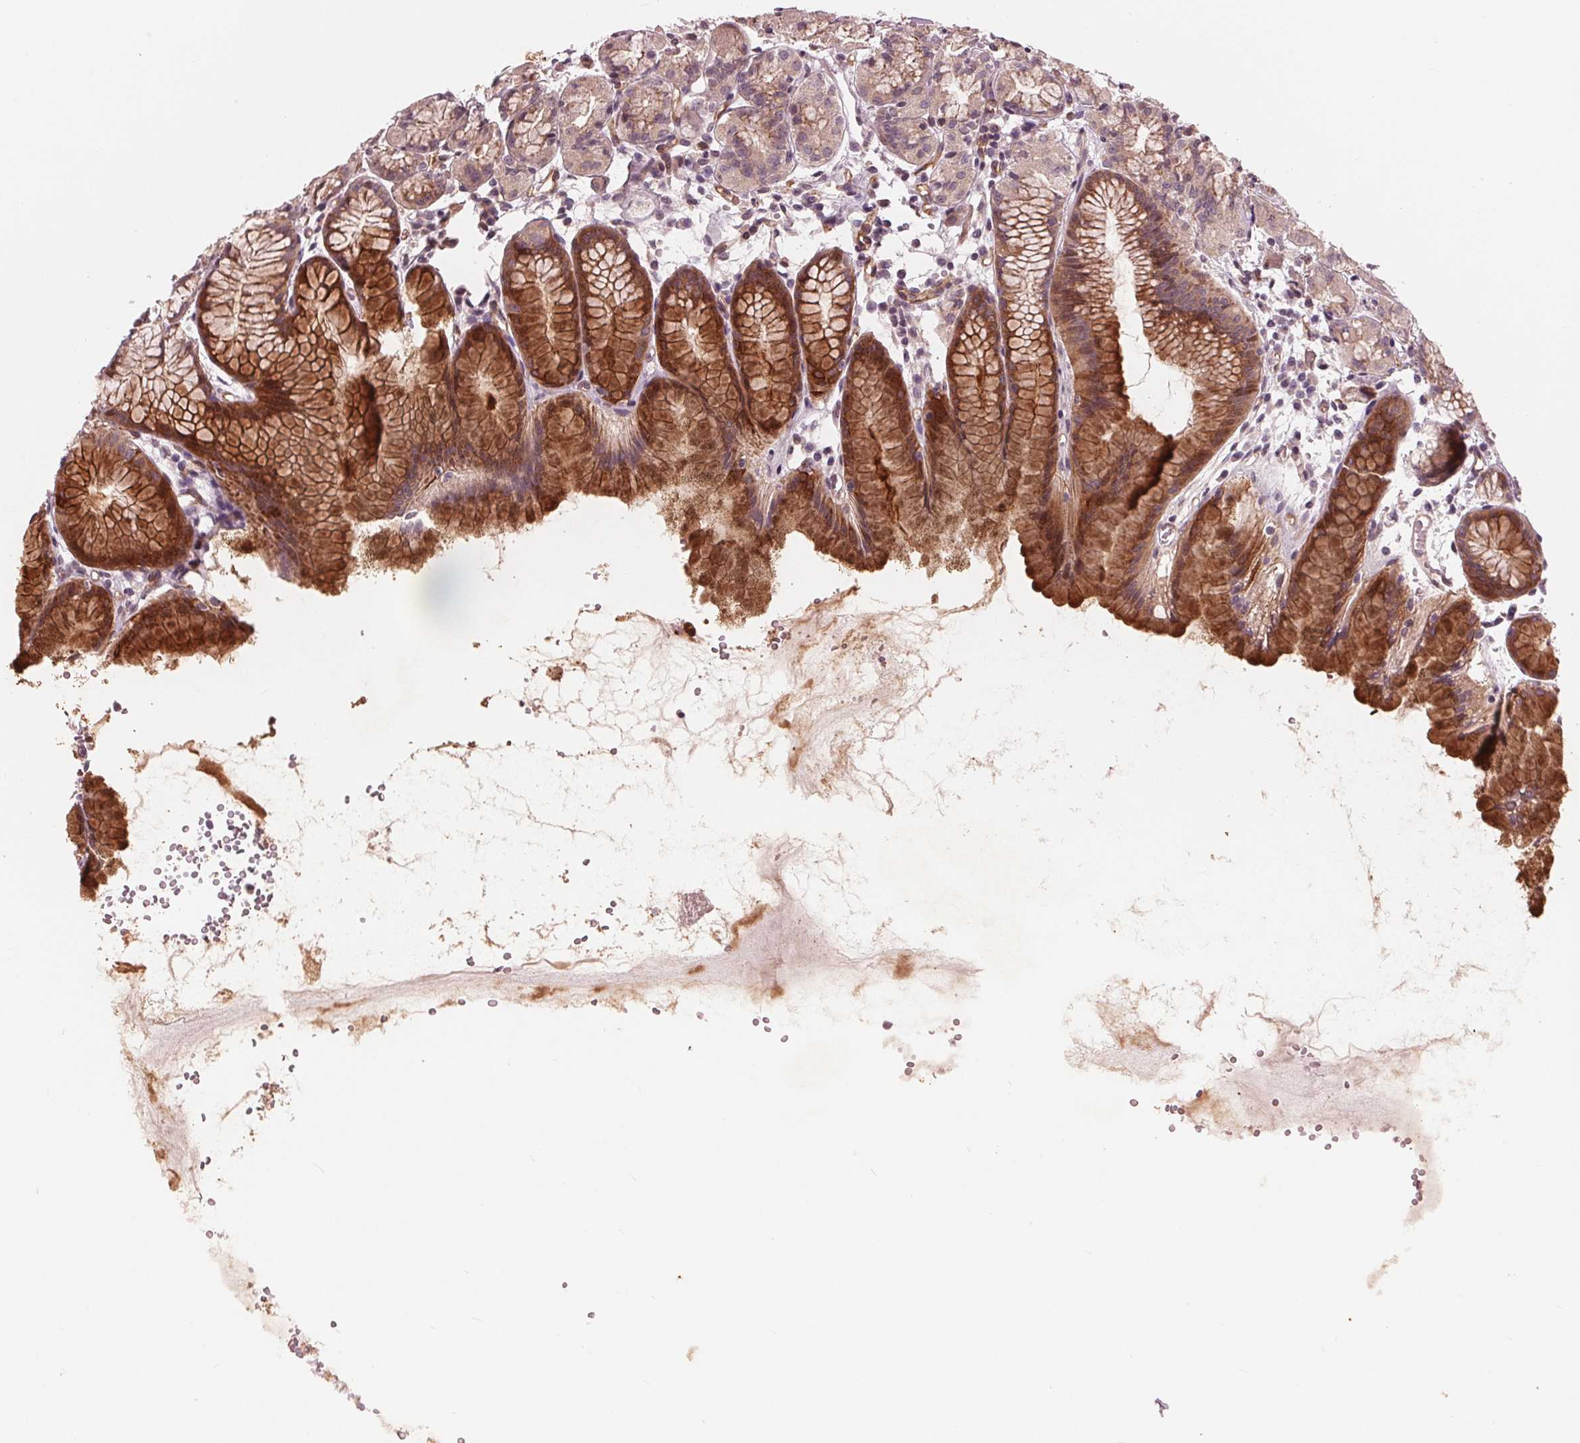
{"staining": {"intensity": "strong", "quantity": "25%-75%", "location": "cytoplasmic/membranous"}, "tissue": "stomach", "cell_type": "Glandular cells", "image_type": "normal", "snomed": [{"axis": "morphology", "description": "Normal tissue, NOS"}, {"axis": "topography", "description": "Stomach, upper"}], "caption": "Protein expression analysis of benign stomach displays strong cytoplasmic/membranous staining in approximately 25%-75% of glandular cells. (DAB IHC with brightfield microscopy, high magnification).", "gene": "TXNIP", "patient": {"sex": "male", "age": 47}}